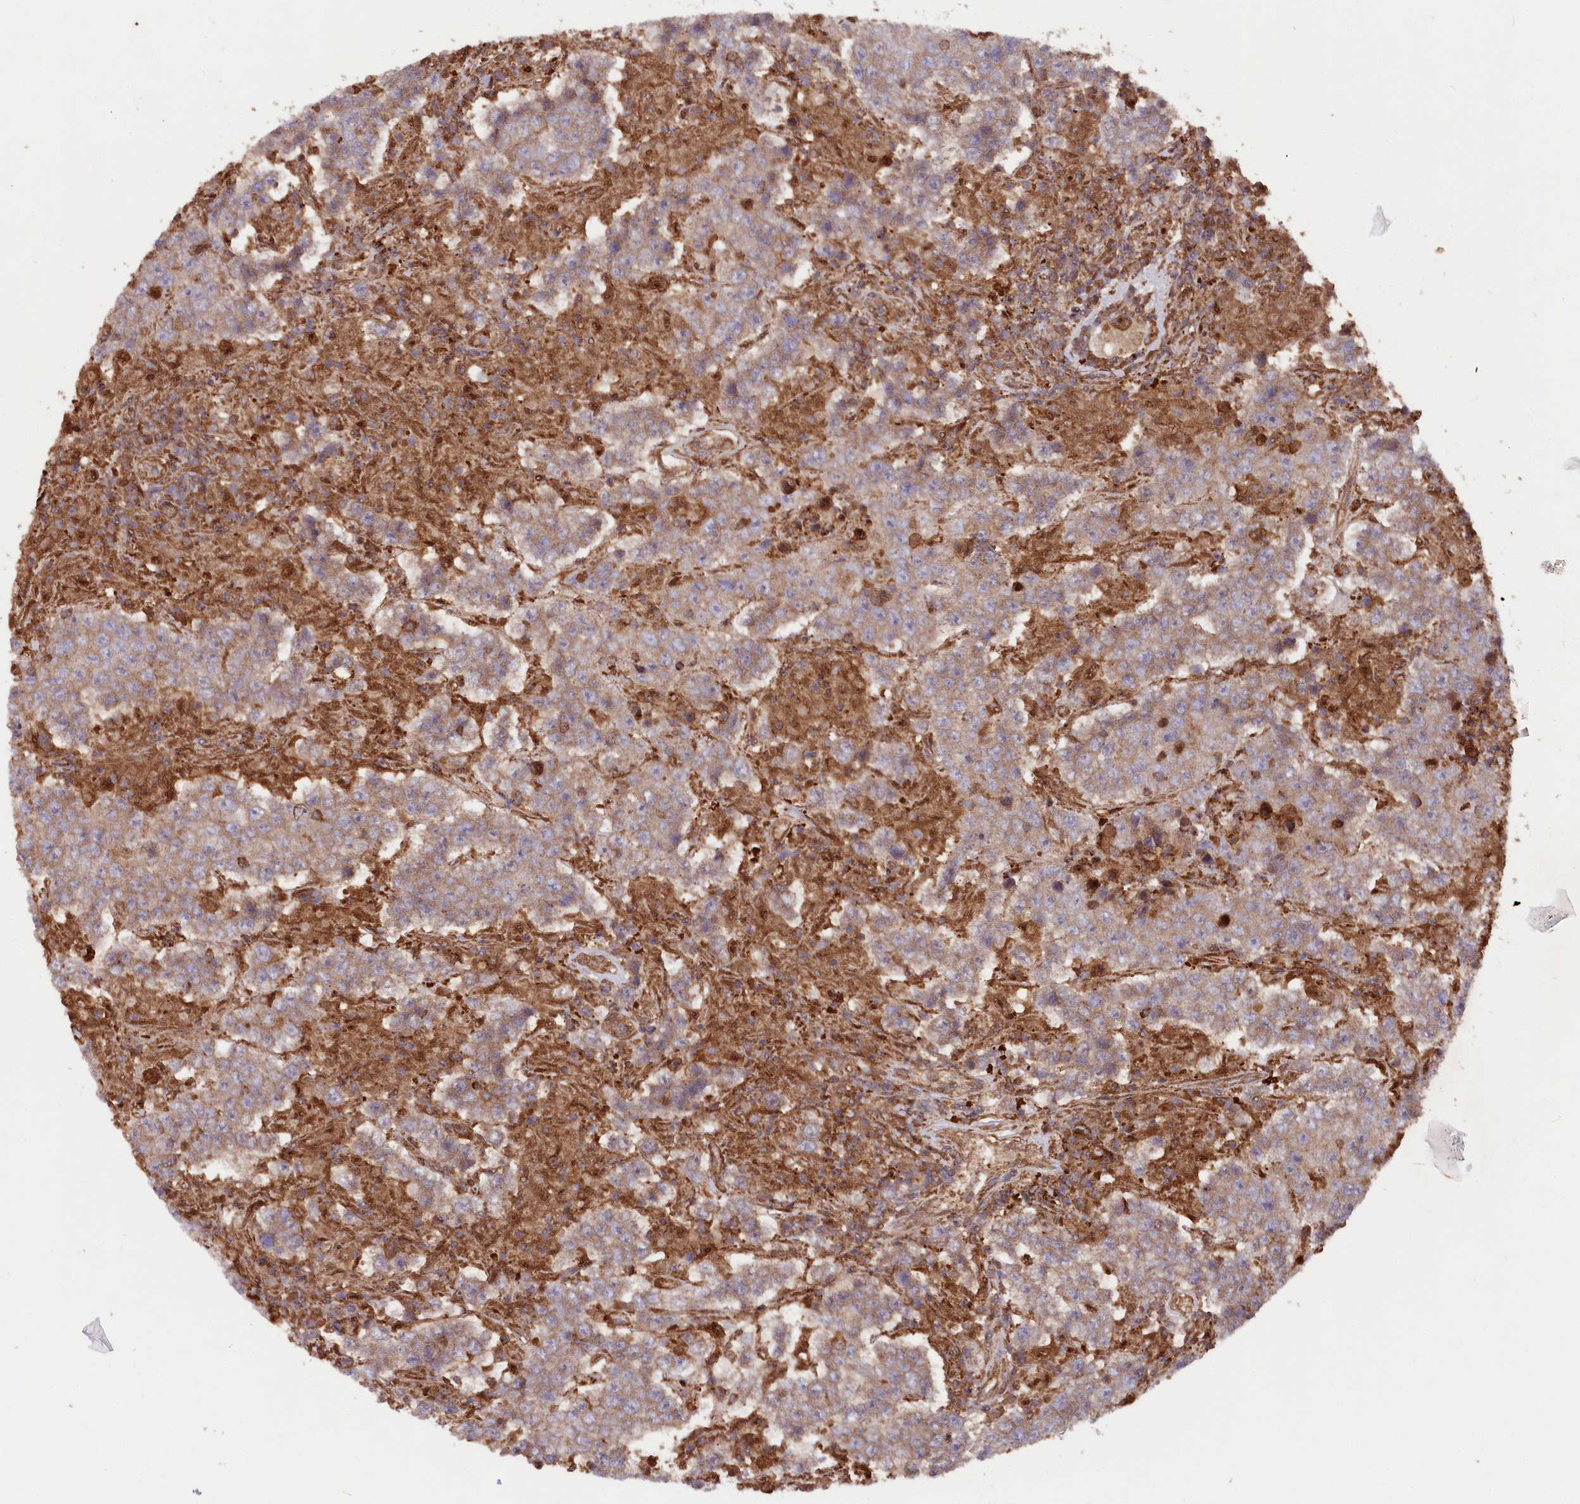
{"staining": {"intensity": "moderate", "quantity": ">75%", "location": "cytoplasmic/membranous"}, "tissue": "testis cancer", "cell_type": "Tumor cells", "image_type": "cancer", "snomed": [{"axis": "morphology", "description": "Normal tissue, NOS"}, {"axis": "morphology", "description": "Urothelial carcinoma, High grade"}, {"axis": "morphology", "description": "Seminoma, NOS"}, {"axis": "morphology", "description": "Carcinoma, Embryonal, NOS"}, {"axis": "topography", "description": "Urinary bladder"}, {"axis": "topography", "description": "Testis"}], "caption": "Testis cancer (seminoma) was stained to show a protein in brown. There is medium levels of moderate cytoplasmic/membranous expression in about >75% of tumor cells. (IHC, brightfield microscopy, high magnification).", "gene": "LSG1", "patient": {"sex": "male", "age": 41}}